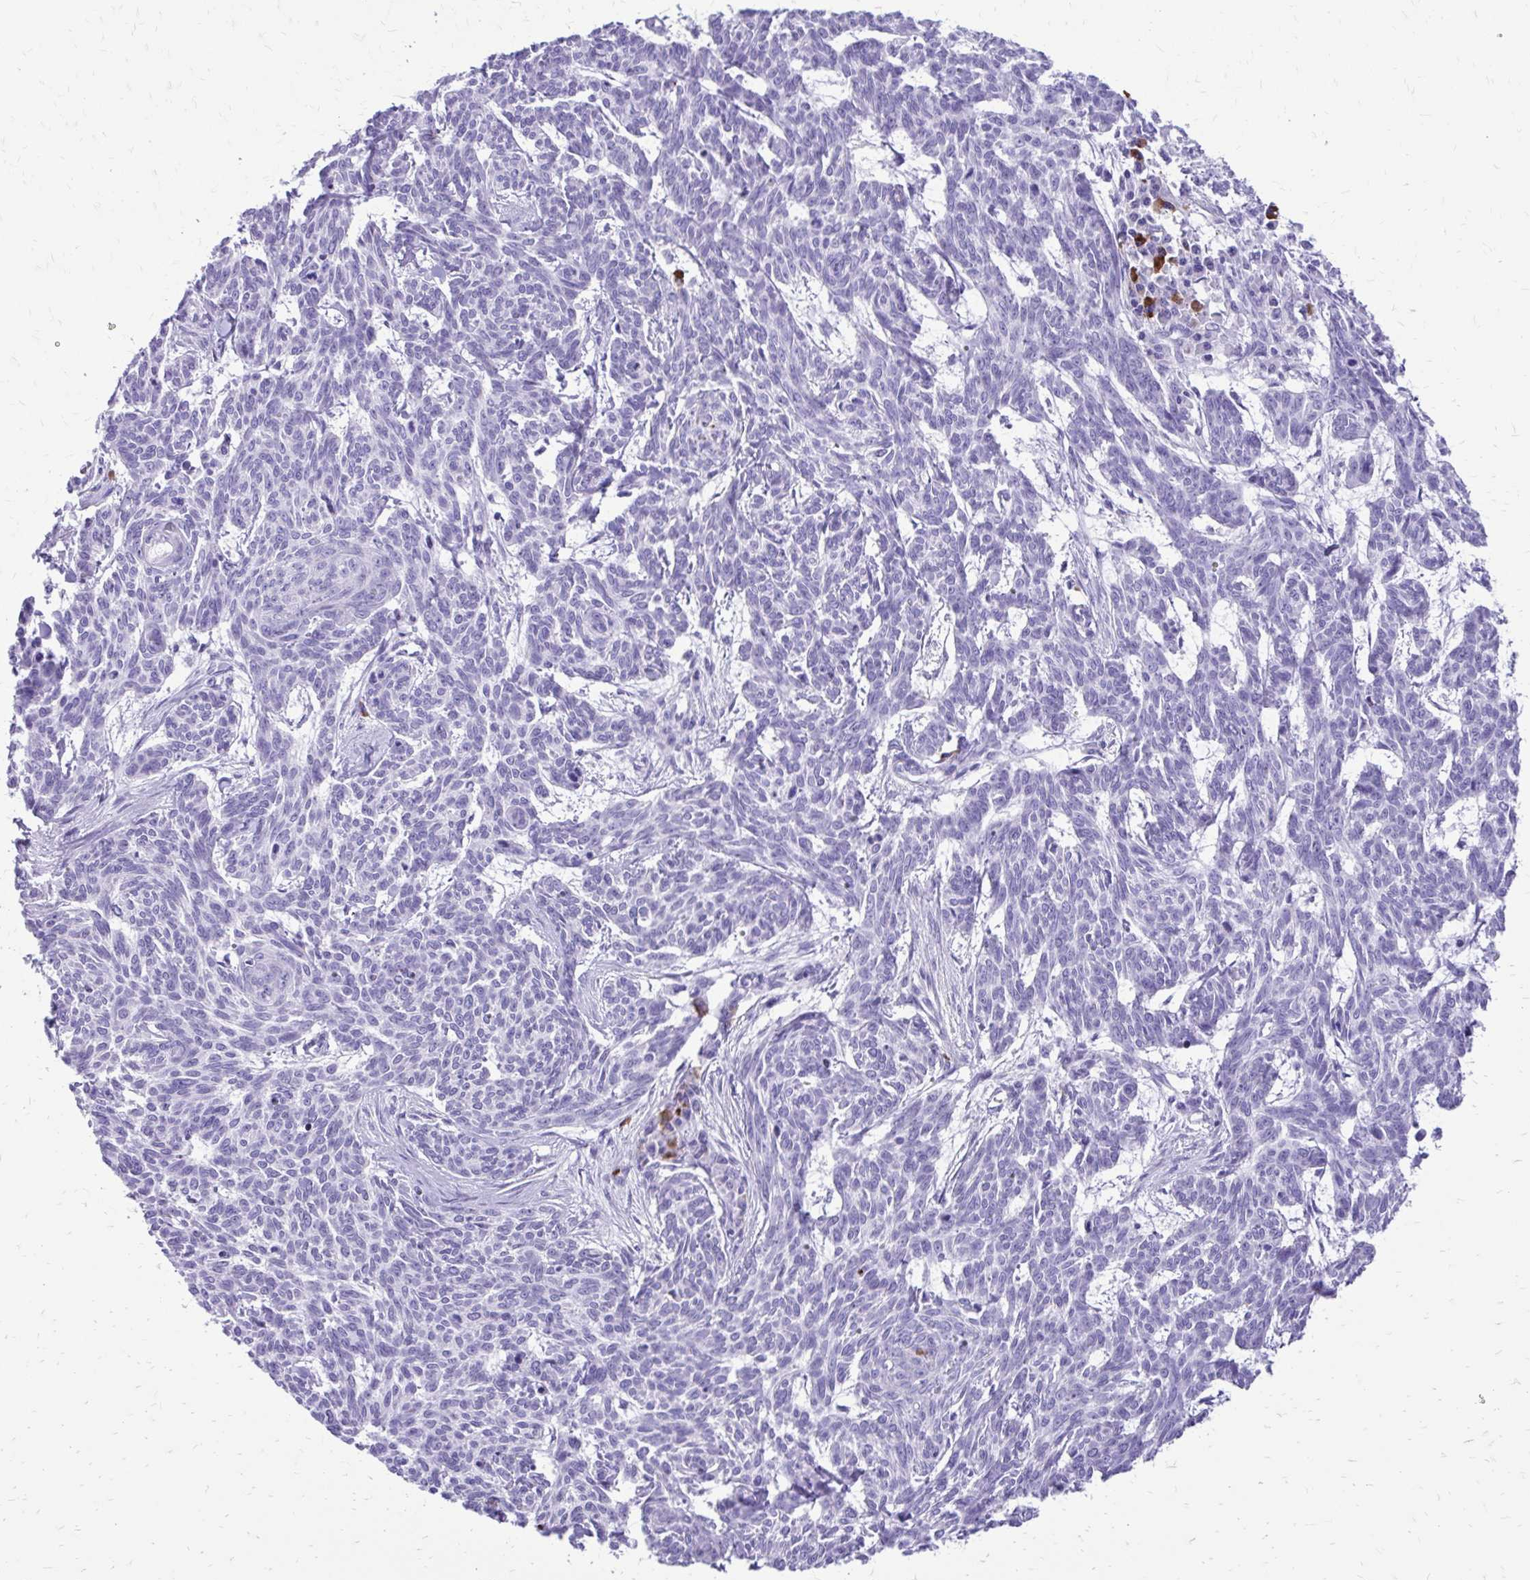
{"staining": {"intensity": "negative", "quantity": "none", "location": "none"}, "tissue": "skin cancer", "cell_type": "Tumor cells", "image_type": "cancer", "snomed": [{"axis": "morphology", "description": "Basal cell carcinoma"}, {"axis": "topography", "description": "Skin"}], "caption": "This is a photomicrograph of immunohistochemistry staining of basal cell carcinoma (skin), which shows no positivity in tumor cells. Brightfield microscopy of IHC stained with DAB (brown) and hematoxylin (blue), captured at high magnification.", "gene": "SATL1", "patient": {"sex": "female", "age": 93}}